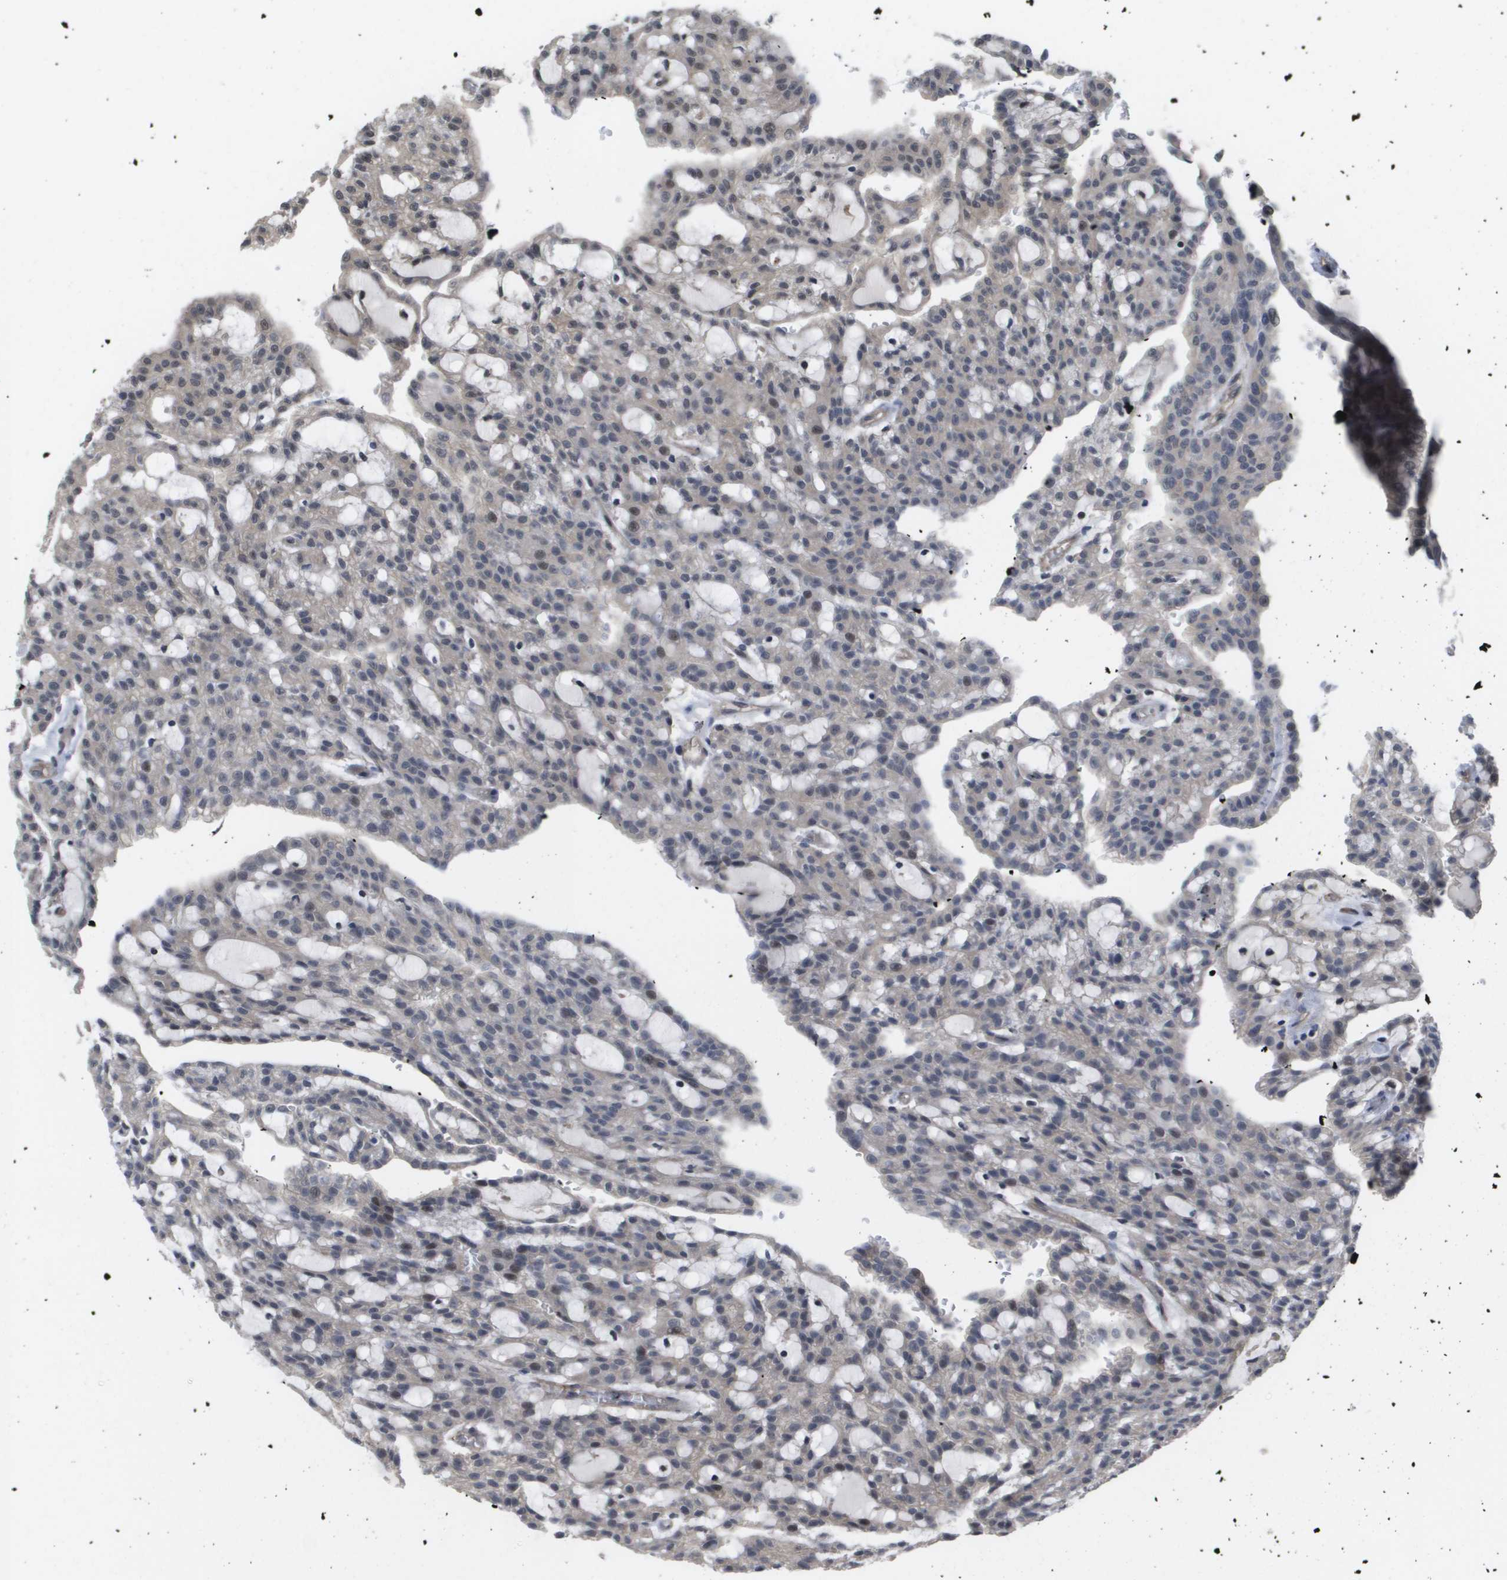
{"staining": {"intensity": "negative", "quantity": "none", "location": "none"}, "tissue": "renal cancer", "cell_type": "Tumor cells", "image_type": "cancer", "snomed": [{"axis": "morphology", "description": "Adenocarcinoma, NOS"}, {"axis": "topography", "description": "Kidney"}], "caption": "Immunohistochemistry of renal adenocarcinoma shows no staining in tumor cells.", "gene": "RNF112", "patient": {"sex": "male", "age": 63}}